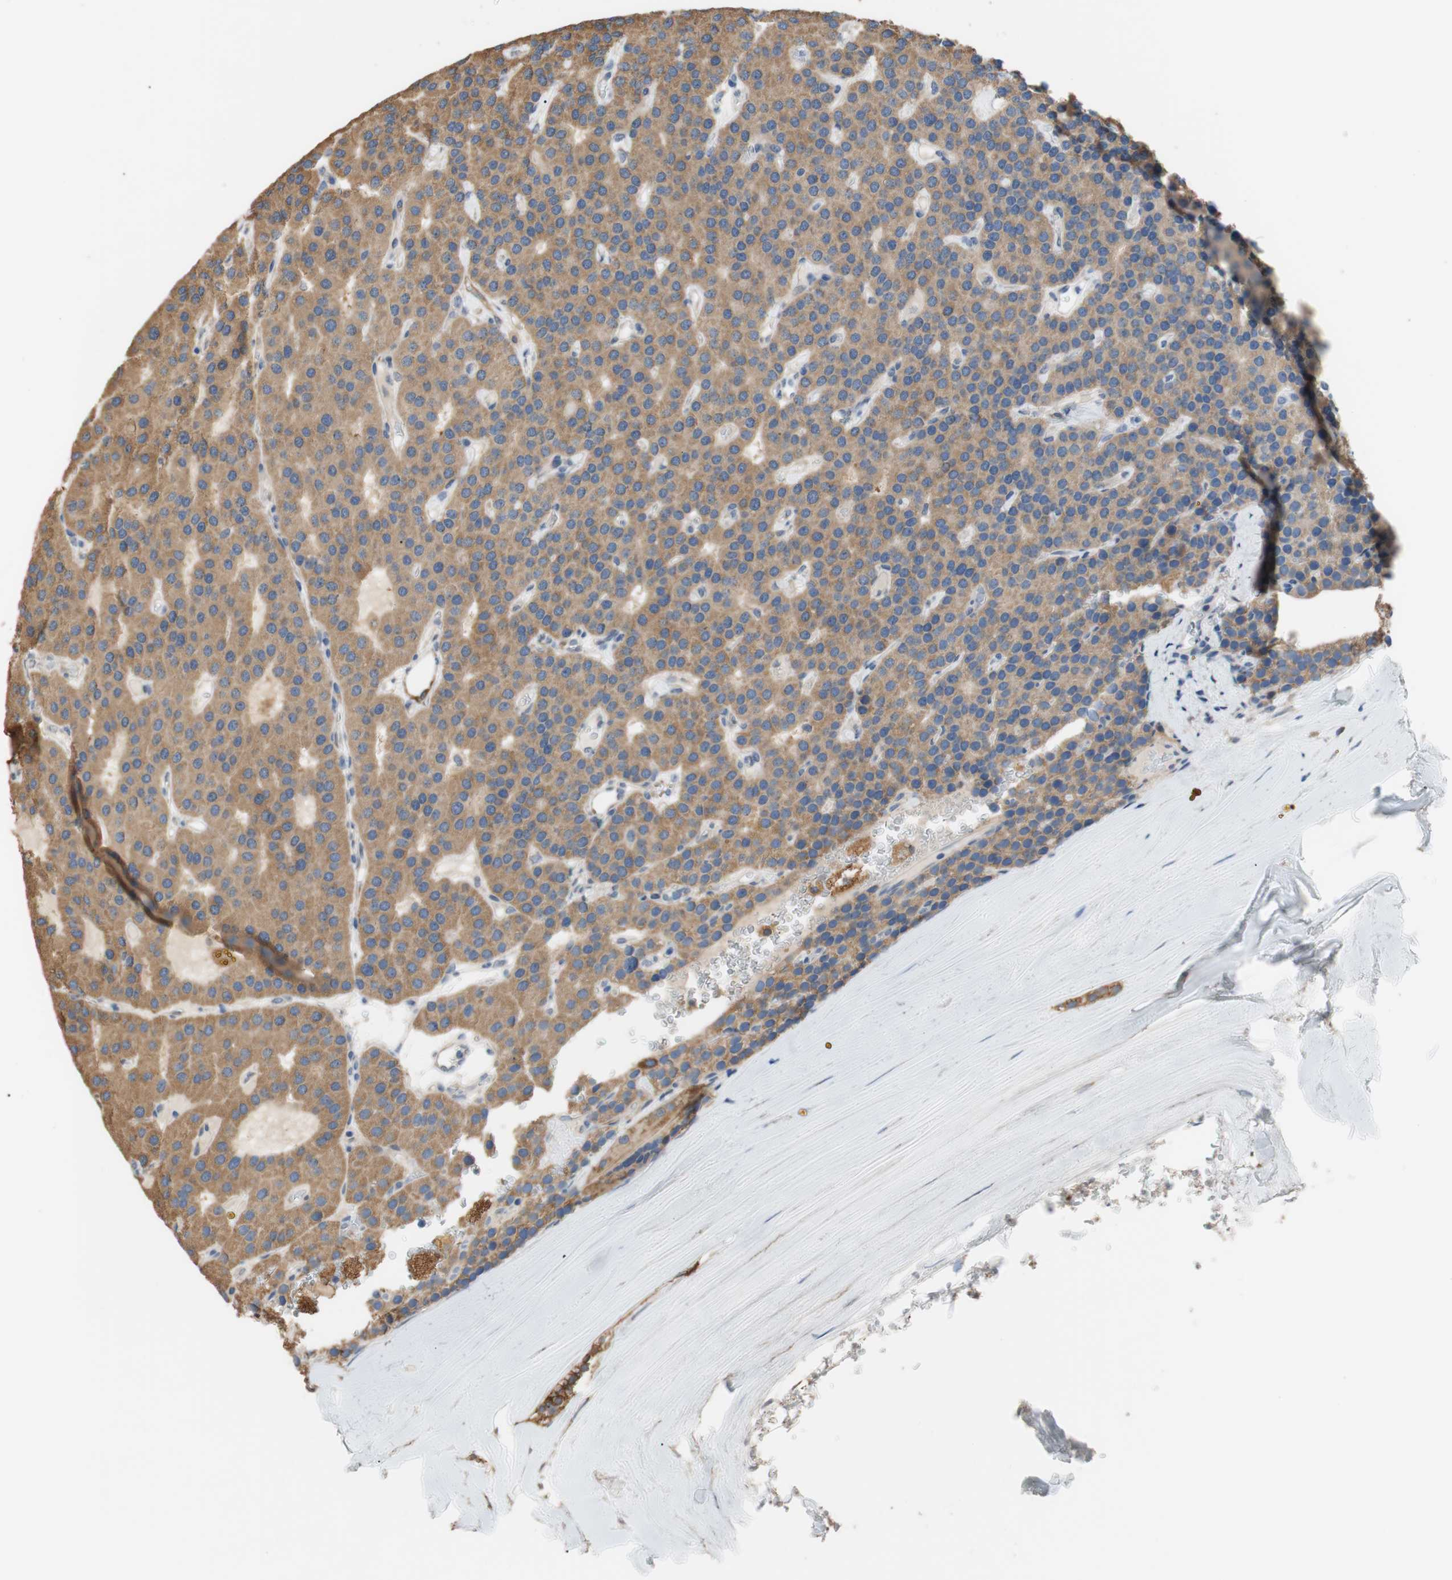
{"staining": {"intensity": "strong", "quantity": "25%-75%", "location": "cytoplasmic/membranous"}, "tissue": "parathyroid gland", "cell_type": "Glandular cells", "image_type": "normal", "snomed": [{"axis": "morphology", "description": "Normal tissue, NOS"}, {"axis": "morphology", "description": "Adenoma, NOS"}, {"axis": "topography", "description": "Parathyroid gland"}], "caption": "Immunohistochemical staining of normal human parathyroid gland displays high levels of strong cytoplasmic/membranous staining in about 25%-75% of glandular cells. The staining was performed using DAB to visualize the protein expression in brown, while the nuclei were stained in blue with hematoxylin (Magnification: 20x).", "gene": "ALDH1A2", "patient": {"sex": "female", "age": 86}}